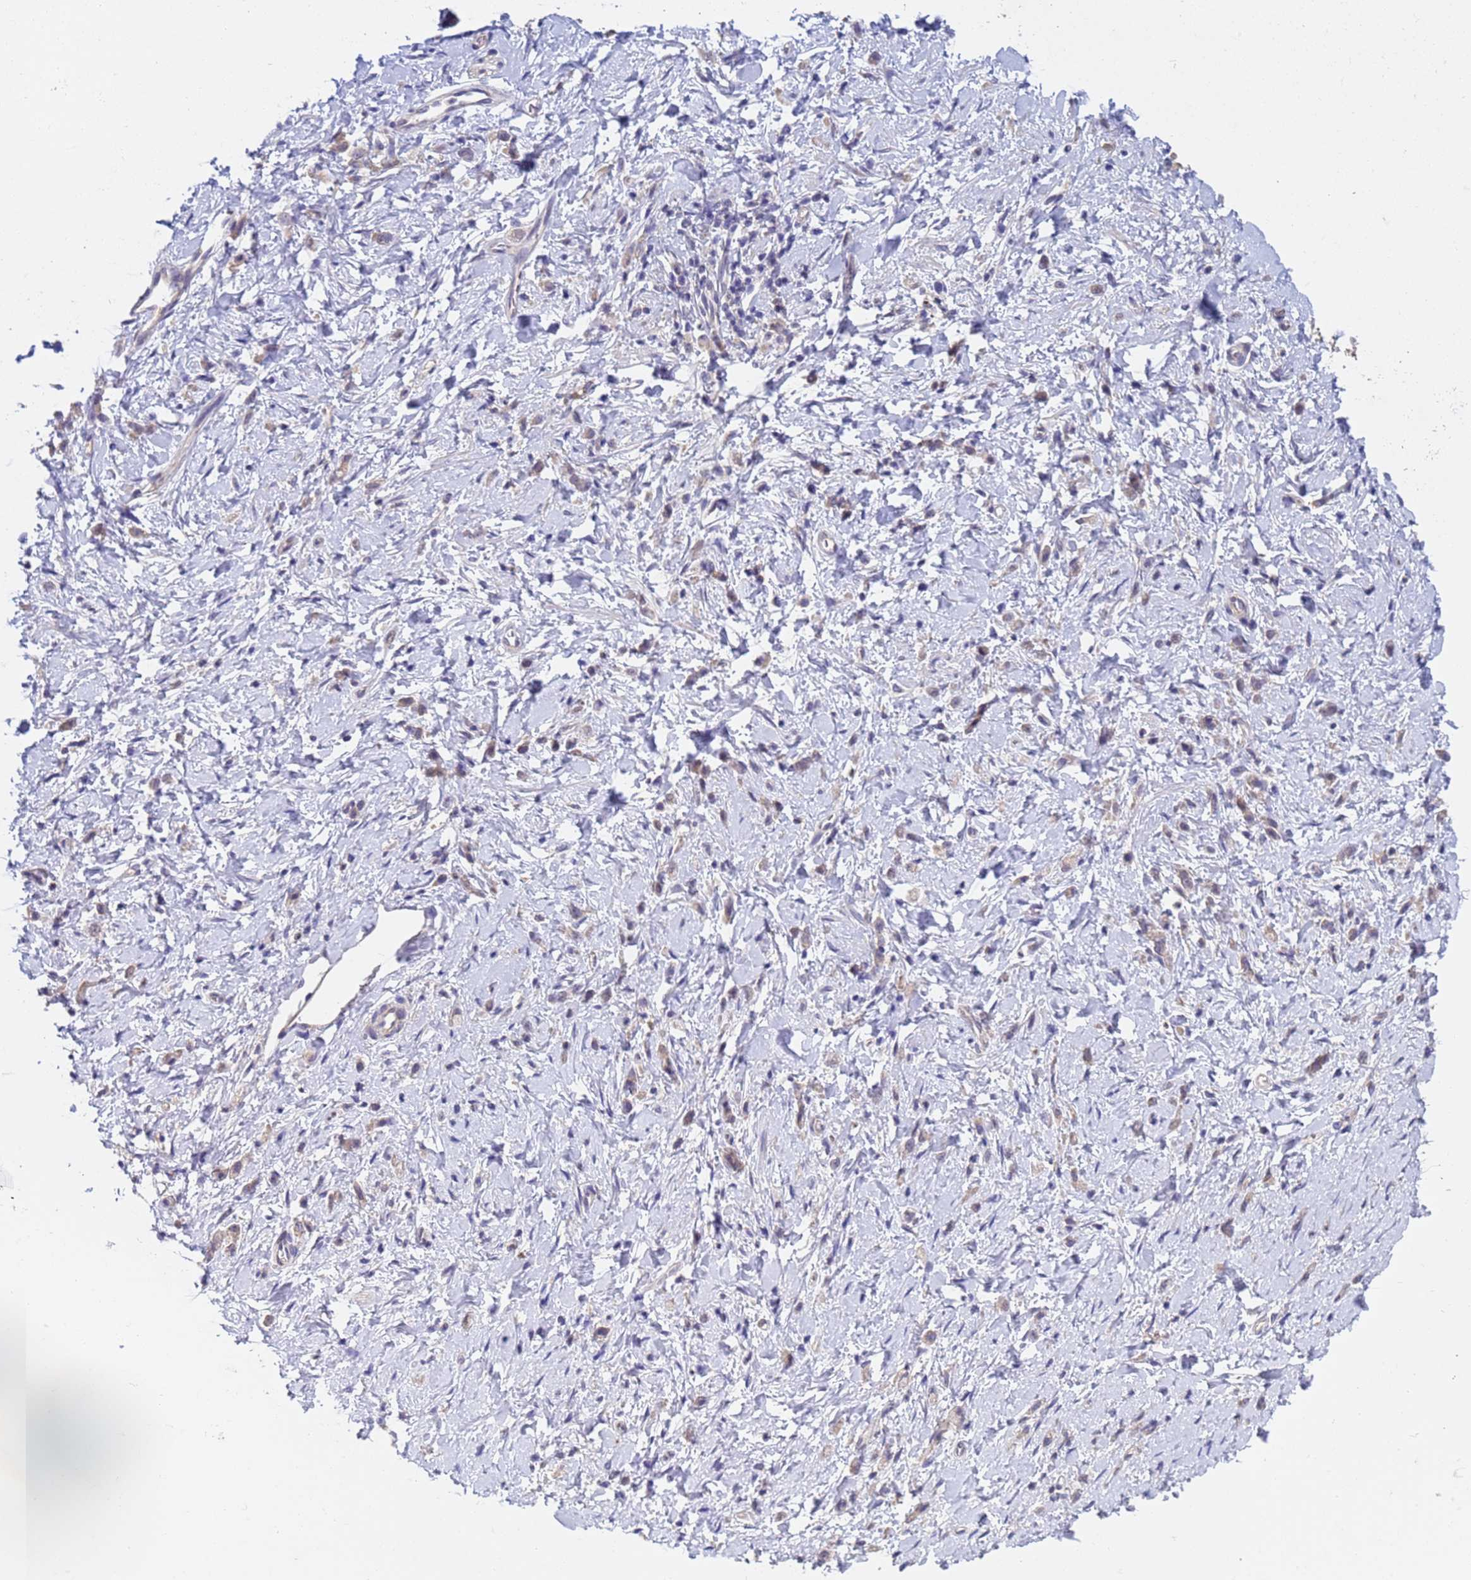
{"staining": {"intensity": "weak", "quantity": ">75%", "location": "cytoplasmic/membranous"}, "tissue": "stomach cancer", "cell_type": "Tumor cells", "image_type": "cancer", "snomed": [{"axis": "morphology", "description": "Adenocarcinoma, NOS"}, {"axis": "topography", "description": "Stomach"}], "caption": "Weak cytoplasmic/membranous staining is appreciated in about >75% of tumor cells in stomach cancer. (Stains: DAB in brown, nuclei in blue, Microscopy: brightfield microscopy at high magnification).", "gene": "IHO1", "patient": {"sex": "female", "age": 60}}